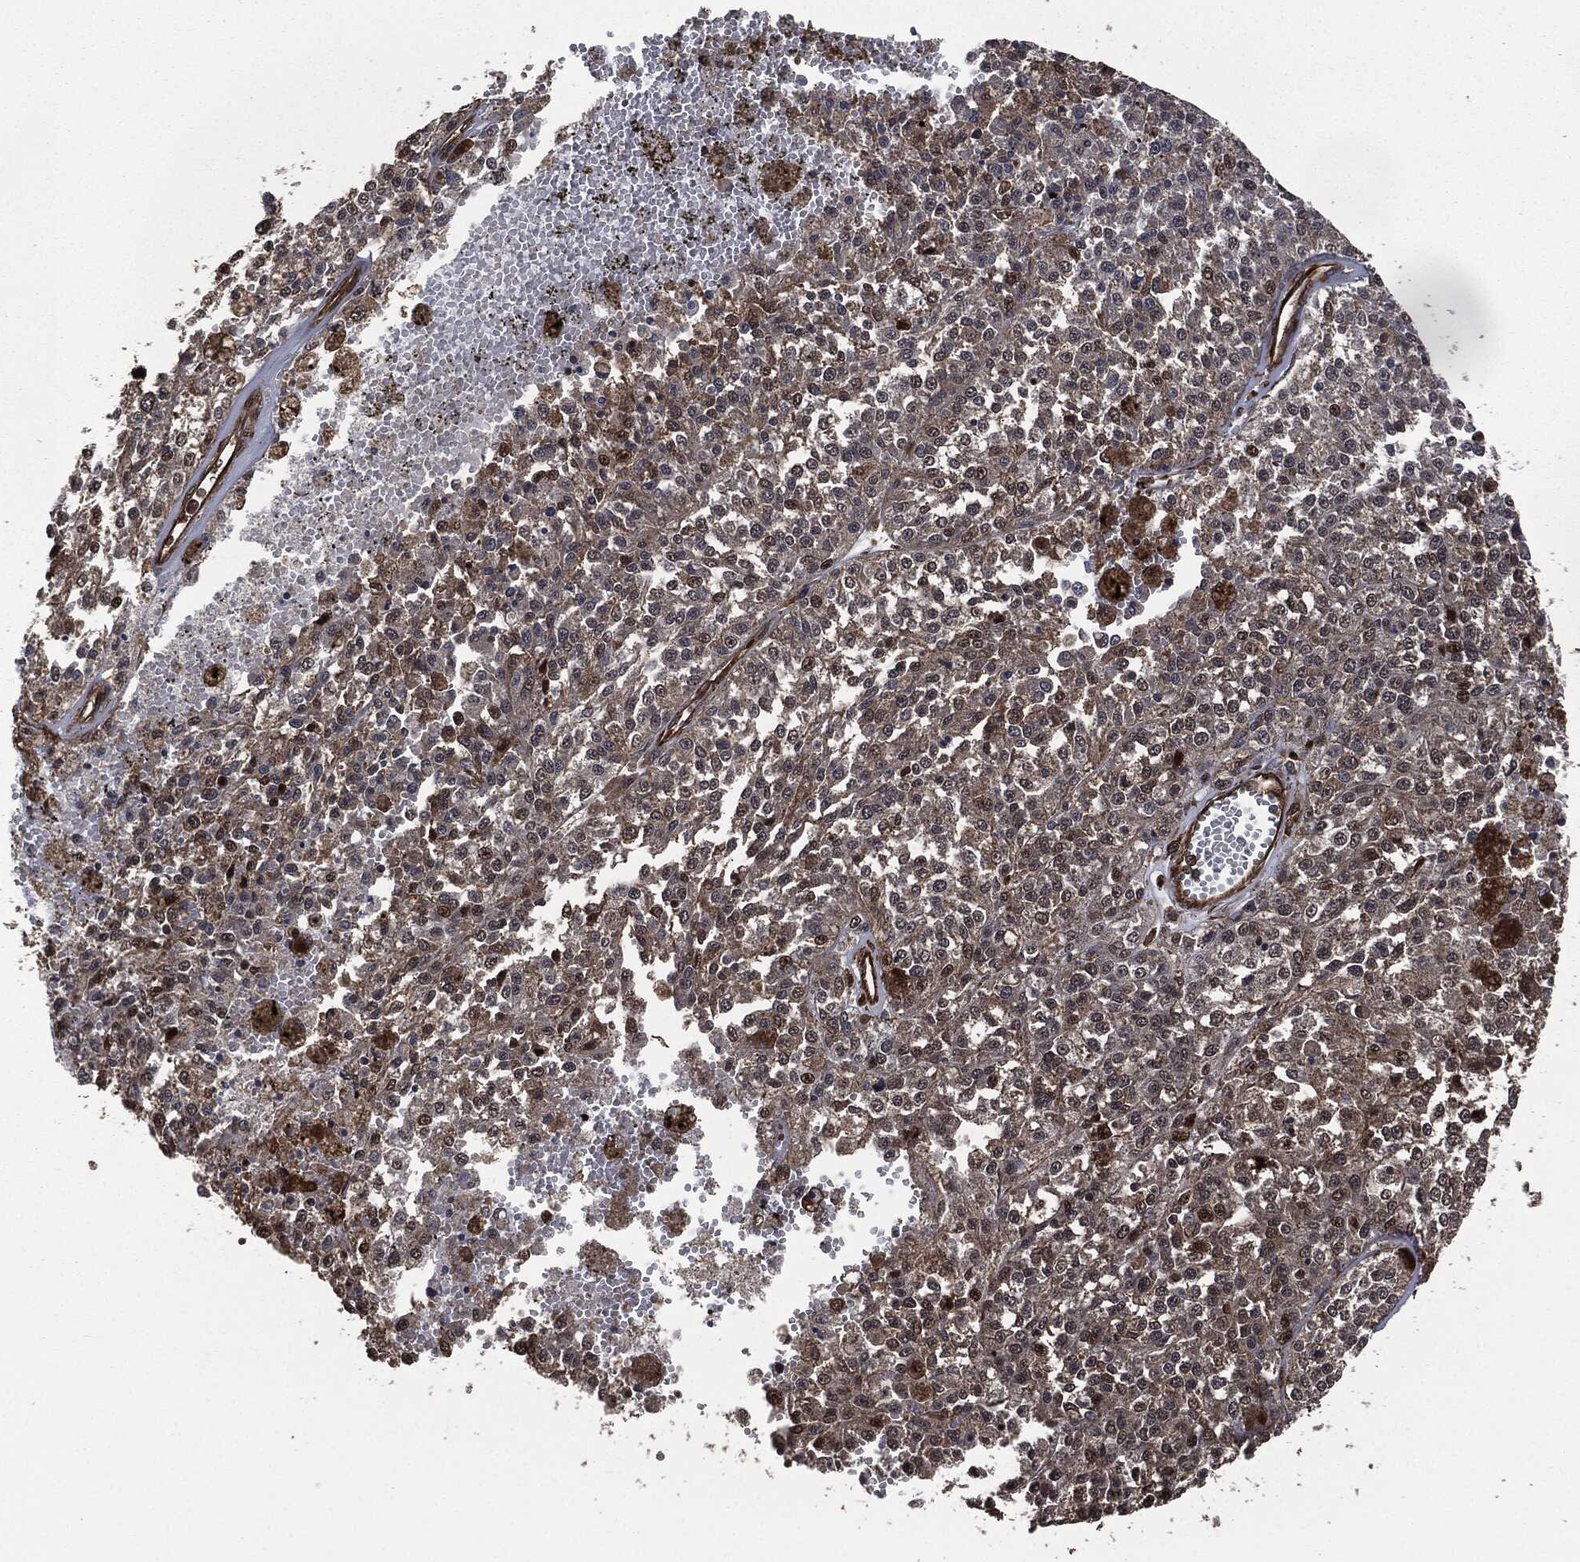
{"staining": {"intensity": "negative", "quantity": "none", "location": "none"}, "tissue": "melanoma", "cell_type": "Tumor cells", "image_type": "cancer", "snomed": [{"axis": "morphology", "description": "Malignant melanoma, Metastatic site"}, {"axis": "topography", "description": "Lymph node"}], "caption": "Malignant melanoma (metastatic site) was stained to show a protein in brown. There is no significant expression in tumor cells. (DAB (3,3'-diaminobenzidine) immunohistochemistry (IHC) visualized using brightfield microscopy, high magnification).", "gene": "HRAS", "patient": {"sex": "female", "age": 64}}